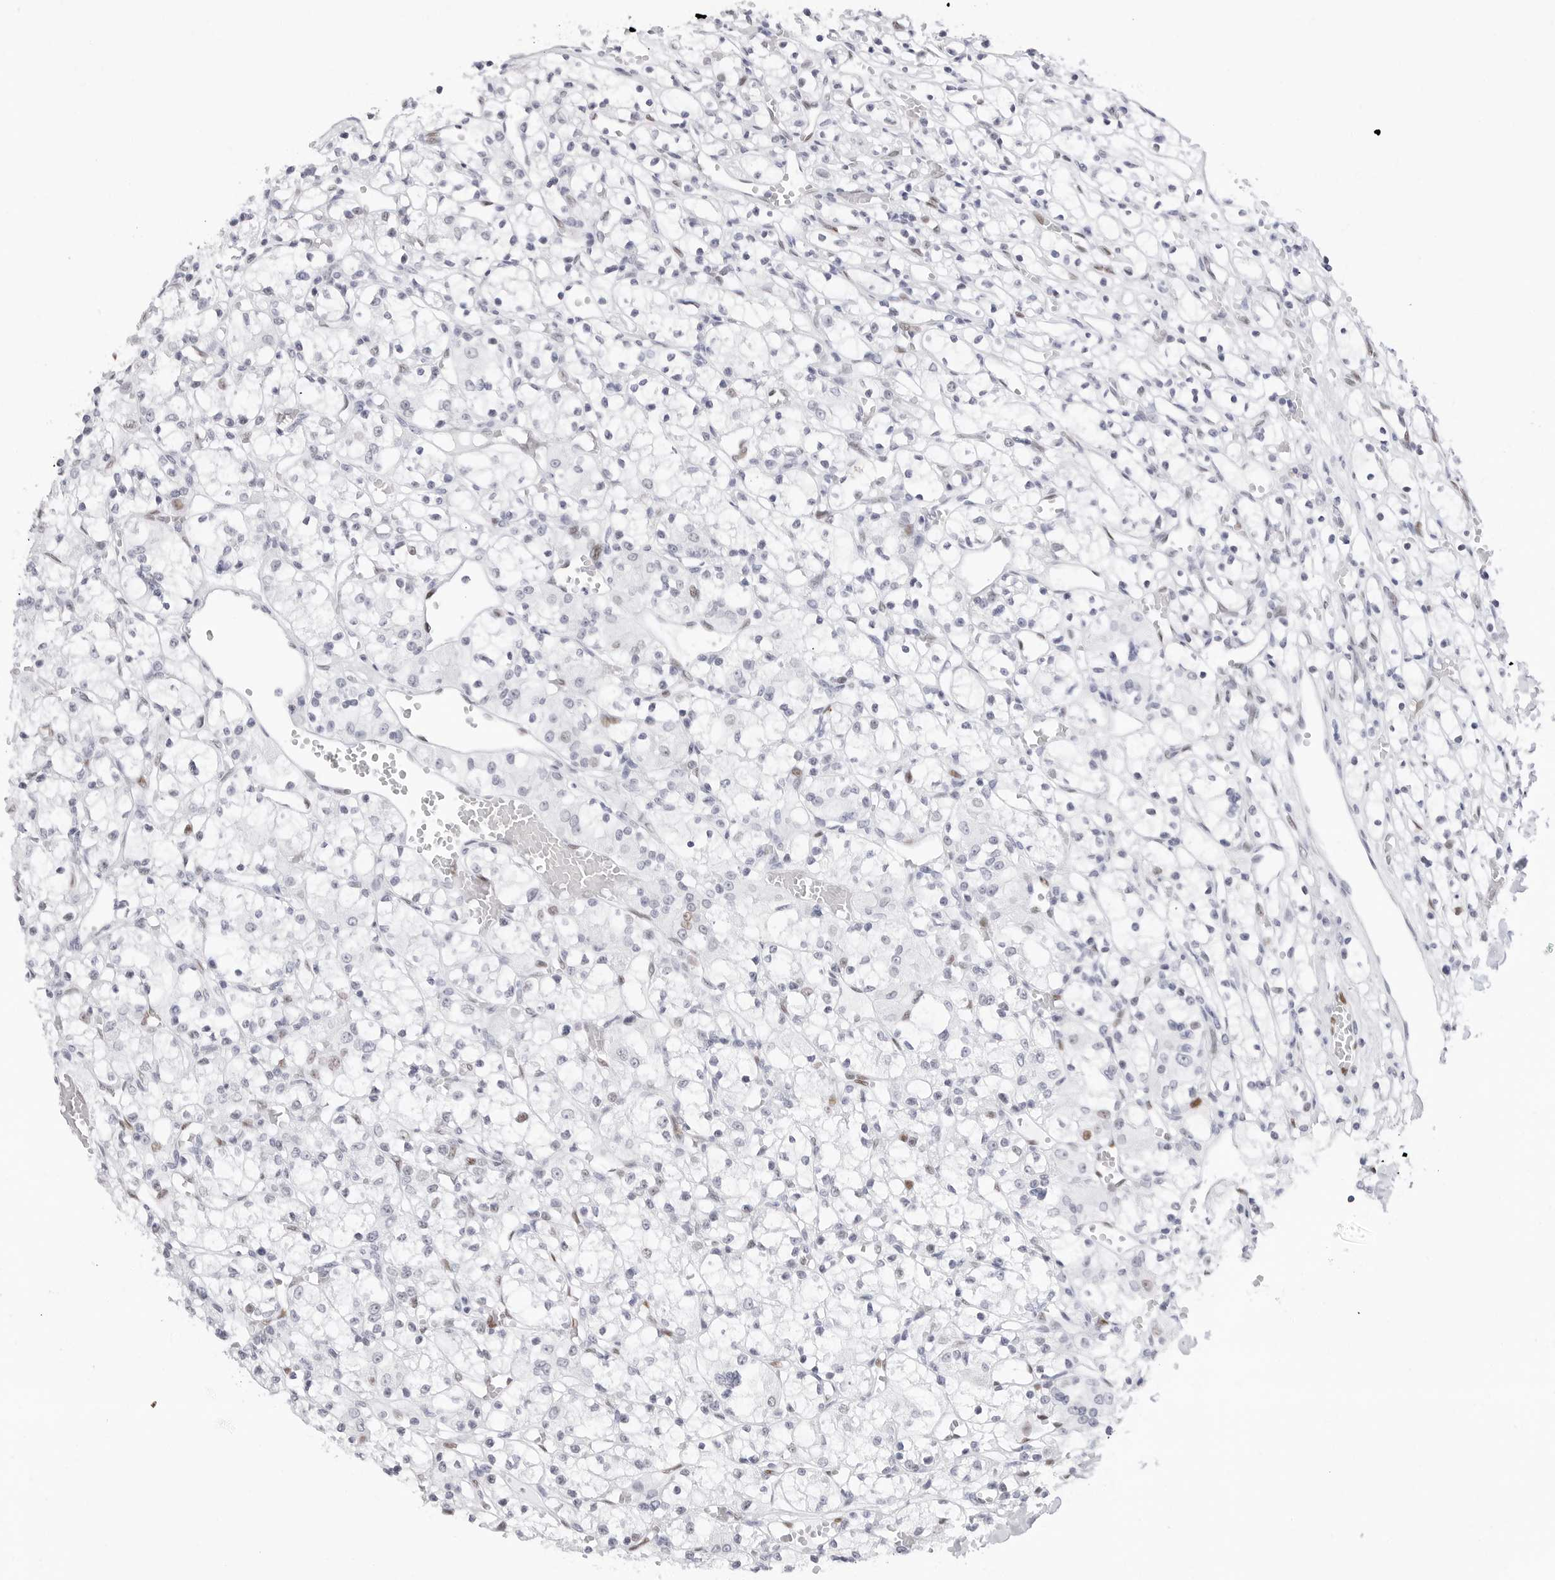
{"staining": {"intensity": "negative", "quantity": "none", "location": "none"}, "tissue": "renal cancer", "cell_type": "Tumor cells", "image_type": "cancer", "snomed": [{"axis": "morphology", "description": "Adenocarcinoma, NOS"}, {"axis": "topography", "description": "Kidney"}], "caption": "The image displays no staining of tumor cells in renal adenocarcinoma. (DAB immunohistochemistry (IHC) visualized using brightfield microscopy, high magnification).", "gene": "NASP", "patient": {"sex": "female", "age": 59}}